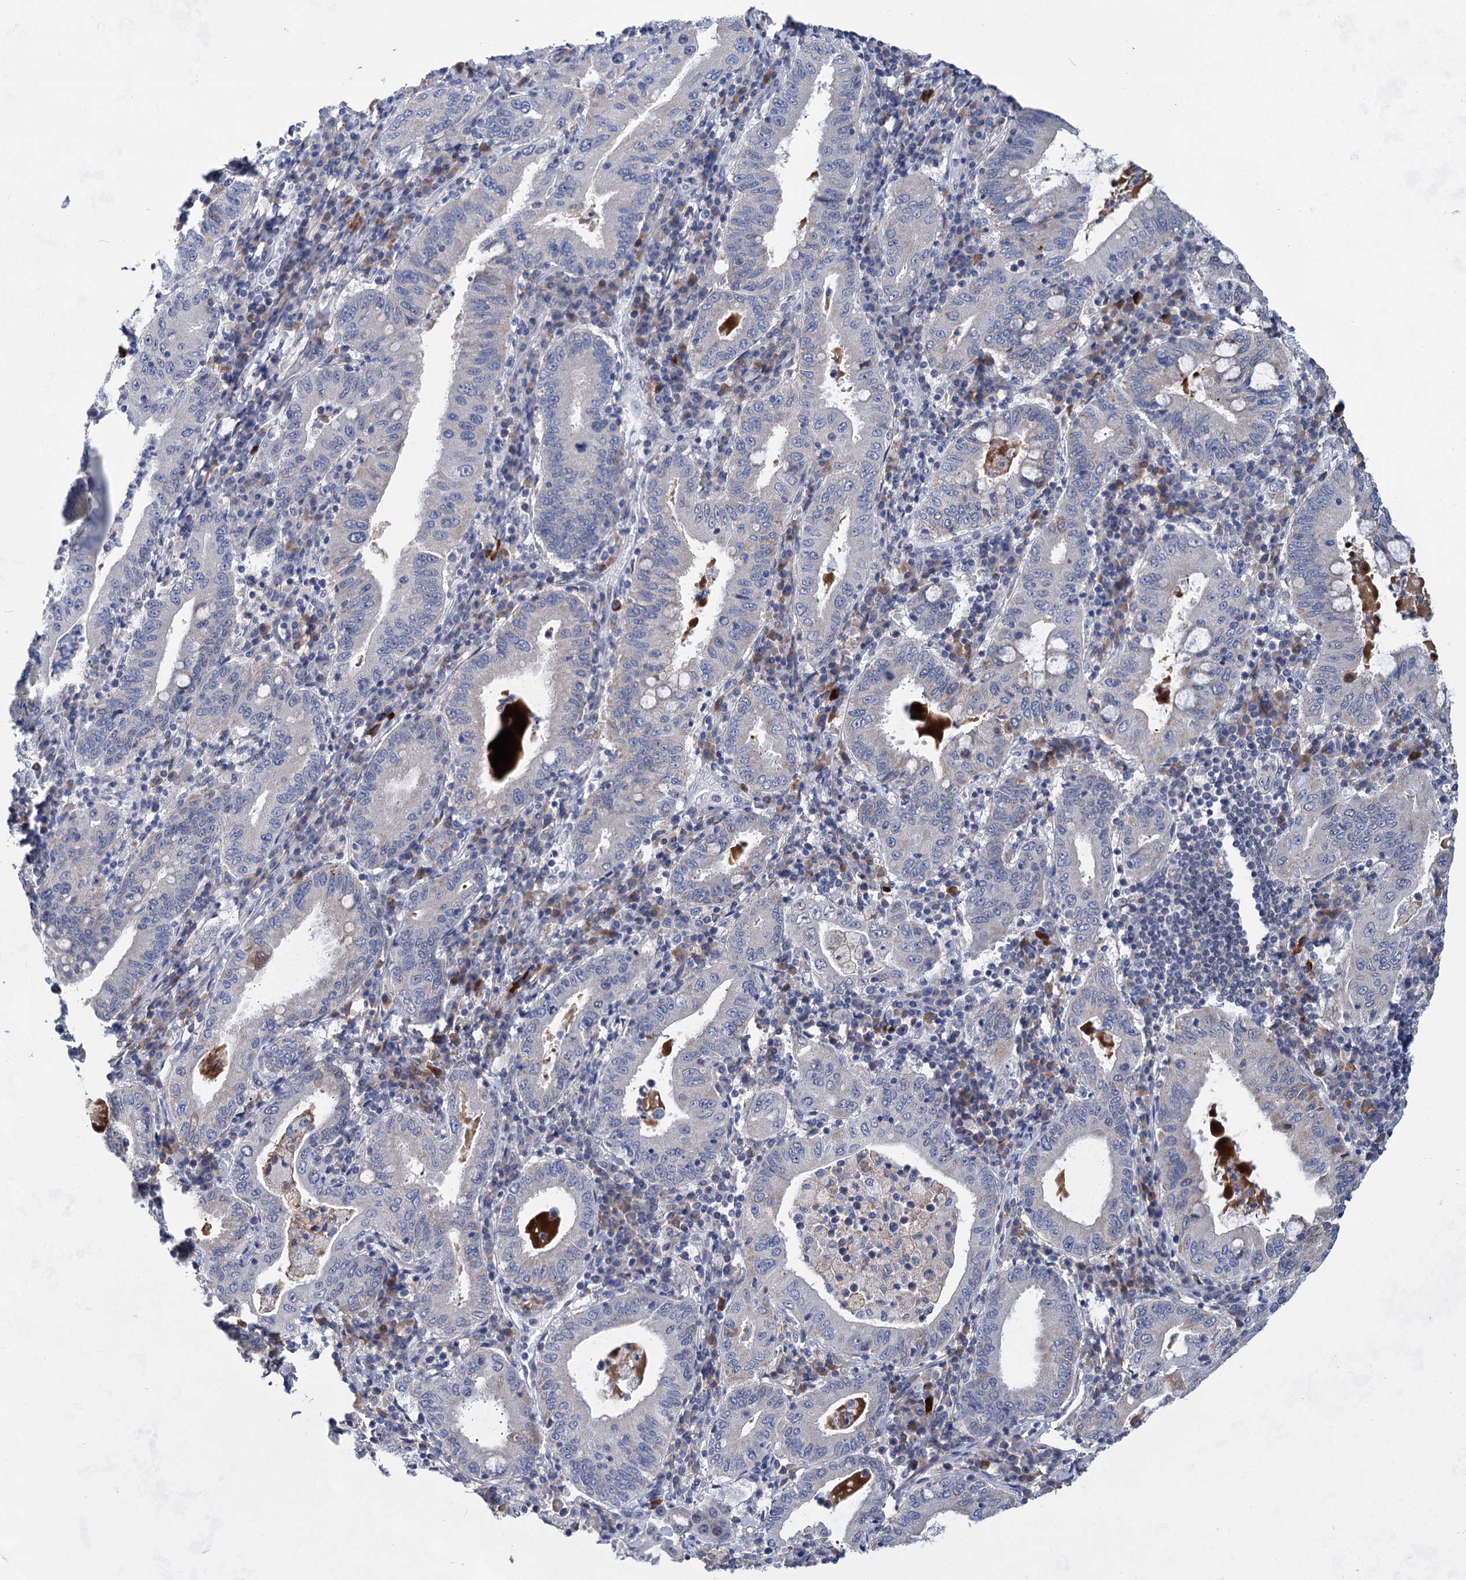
{"staining": {"intensity": "negative", "quantity": "none", "location": "none"}, "tissue": "stomach cancer", "cell_type": "Tumor cells", "image_type": "cancer", "snomed": [{"axis": "morphology", "description": "Normal tissue, NOS"}, {"axis": "morphology", "description": "Adenocarcinoma, NOS"}, {"axis": "topography", "description": "Esophagus"}, {"axis": "topography", "description": "Stomach, upper"}, {"axis": "topography", "description": "Peripheral nerve tissue"}], "caption": "Immunohistochemical staining of stomach cancer exhibits no significant staining in tumor cells.", "gene": "TTC17", "patient": {"sex": "male", "age": 62}}